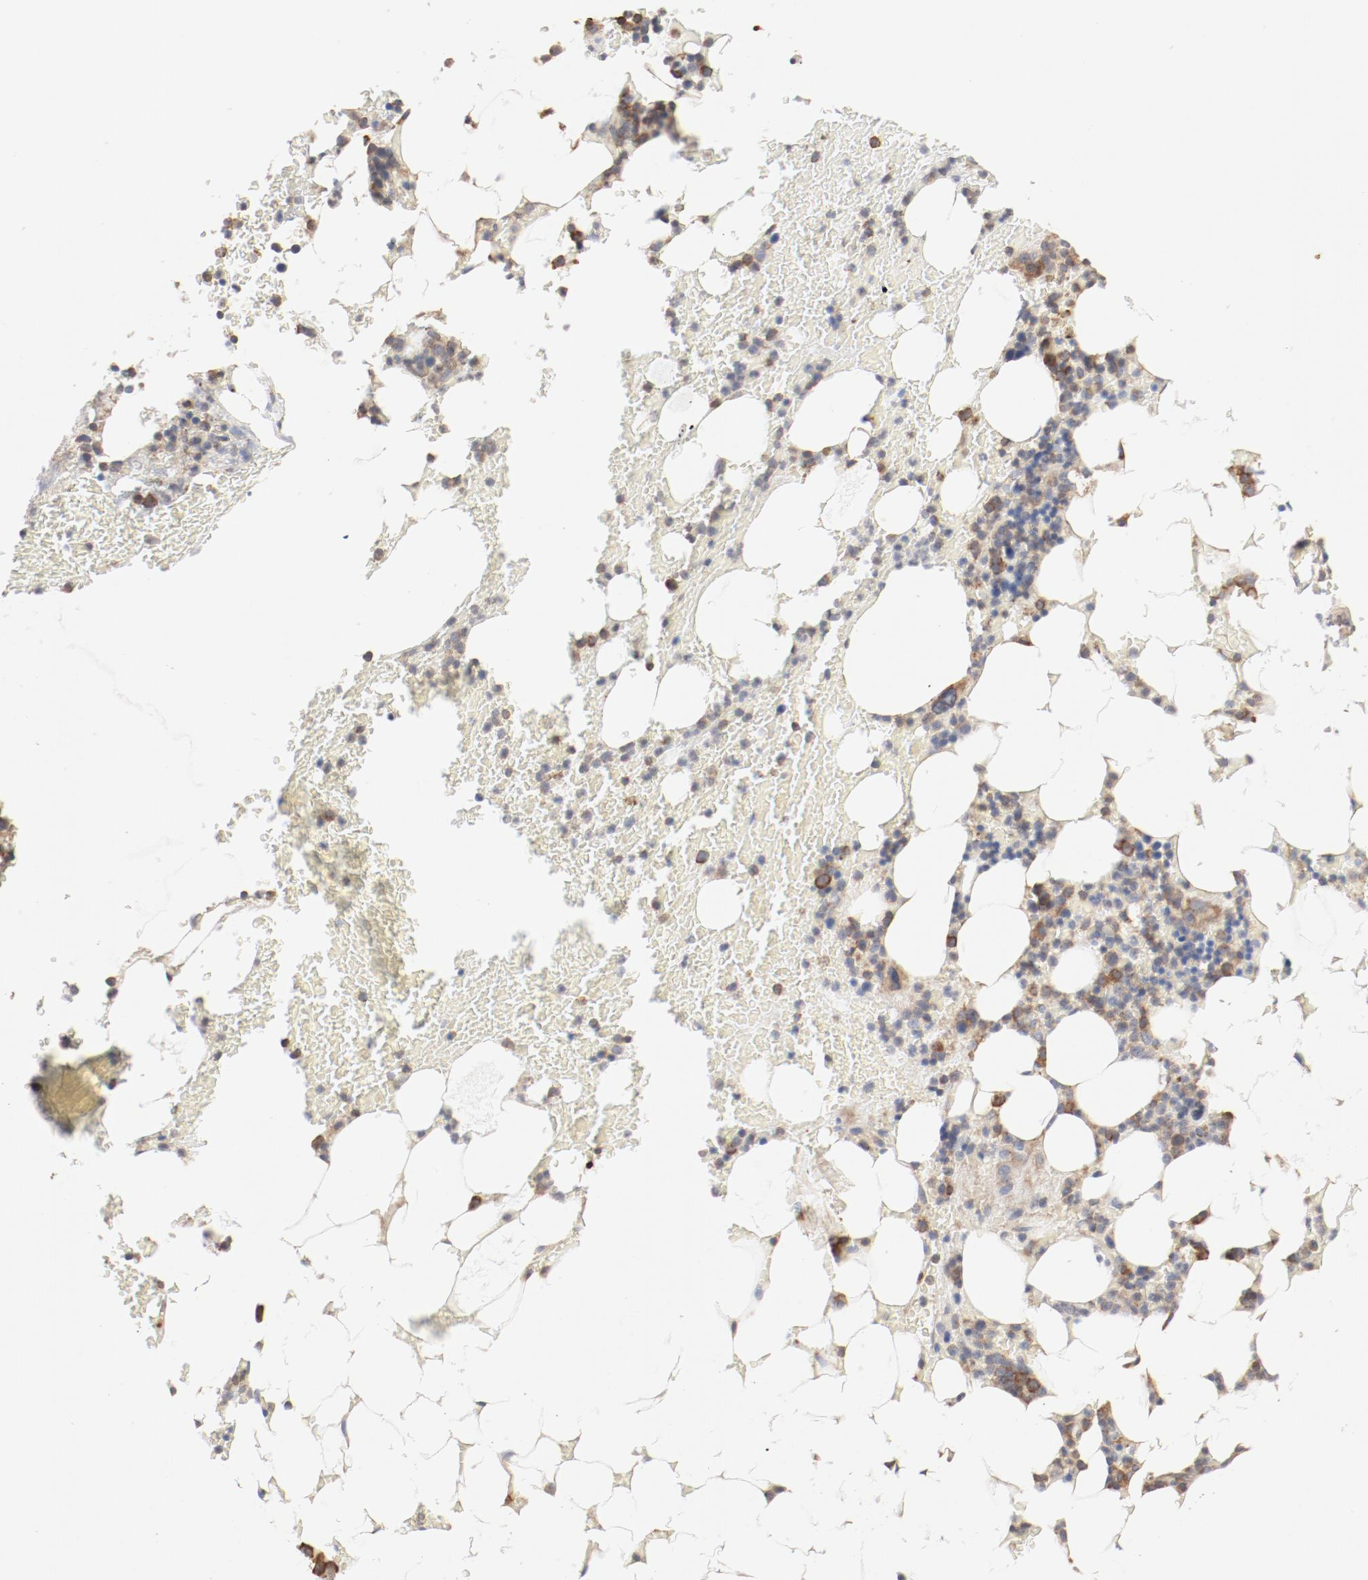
{"staining": {"intensity": "moderate", "quantity": ">75%", "location": "cytoplasmic/membranous"}, "tissue": "bone marrow", "cell_type": "Hematopoietic cells", "image_type": "normal", "snomed": [{"axis": "morphology", "description": "Normal tissue, NOS"}, {"axis": "topography", "description": "Bone marrow"}], "caption": "The immunohistochemical stain highlights moderate cytoplasmic/membranous positivity in hematopoietic cells of benign bone marrow. The protein is stained brown, and the nuclei are stained in blue (DAB IHC with brightfield microscopy, high magnification).", "gene": "RPS6", "patient": {"sex": "female", "age": 73}}